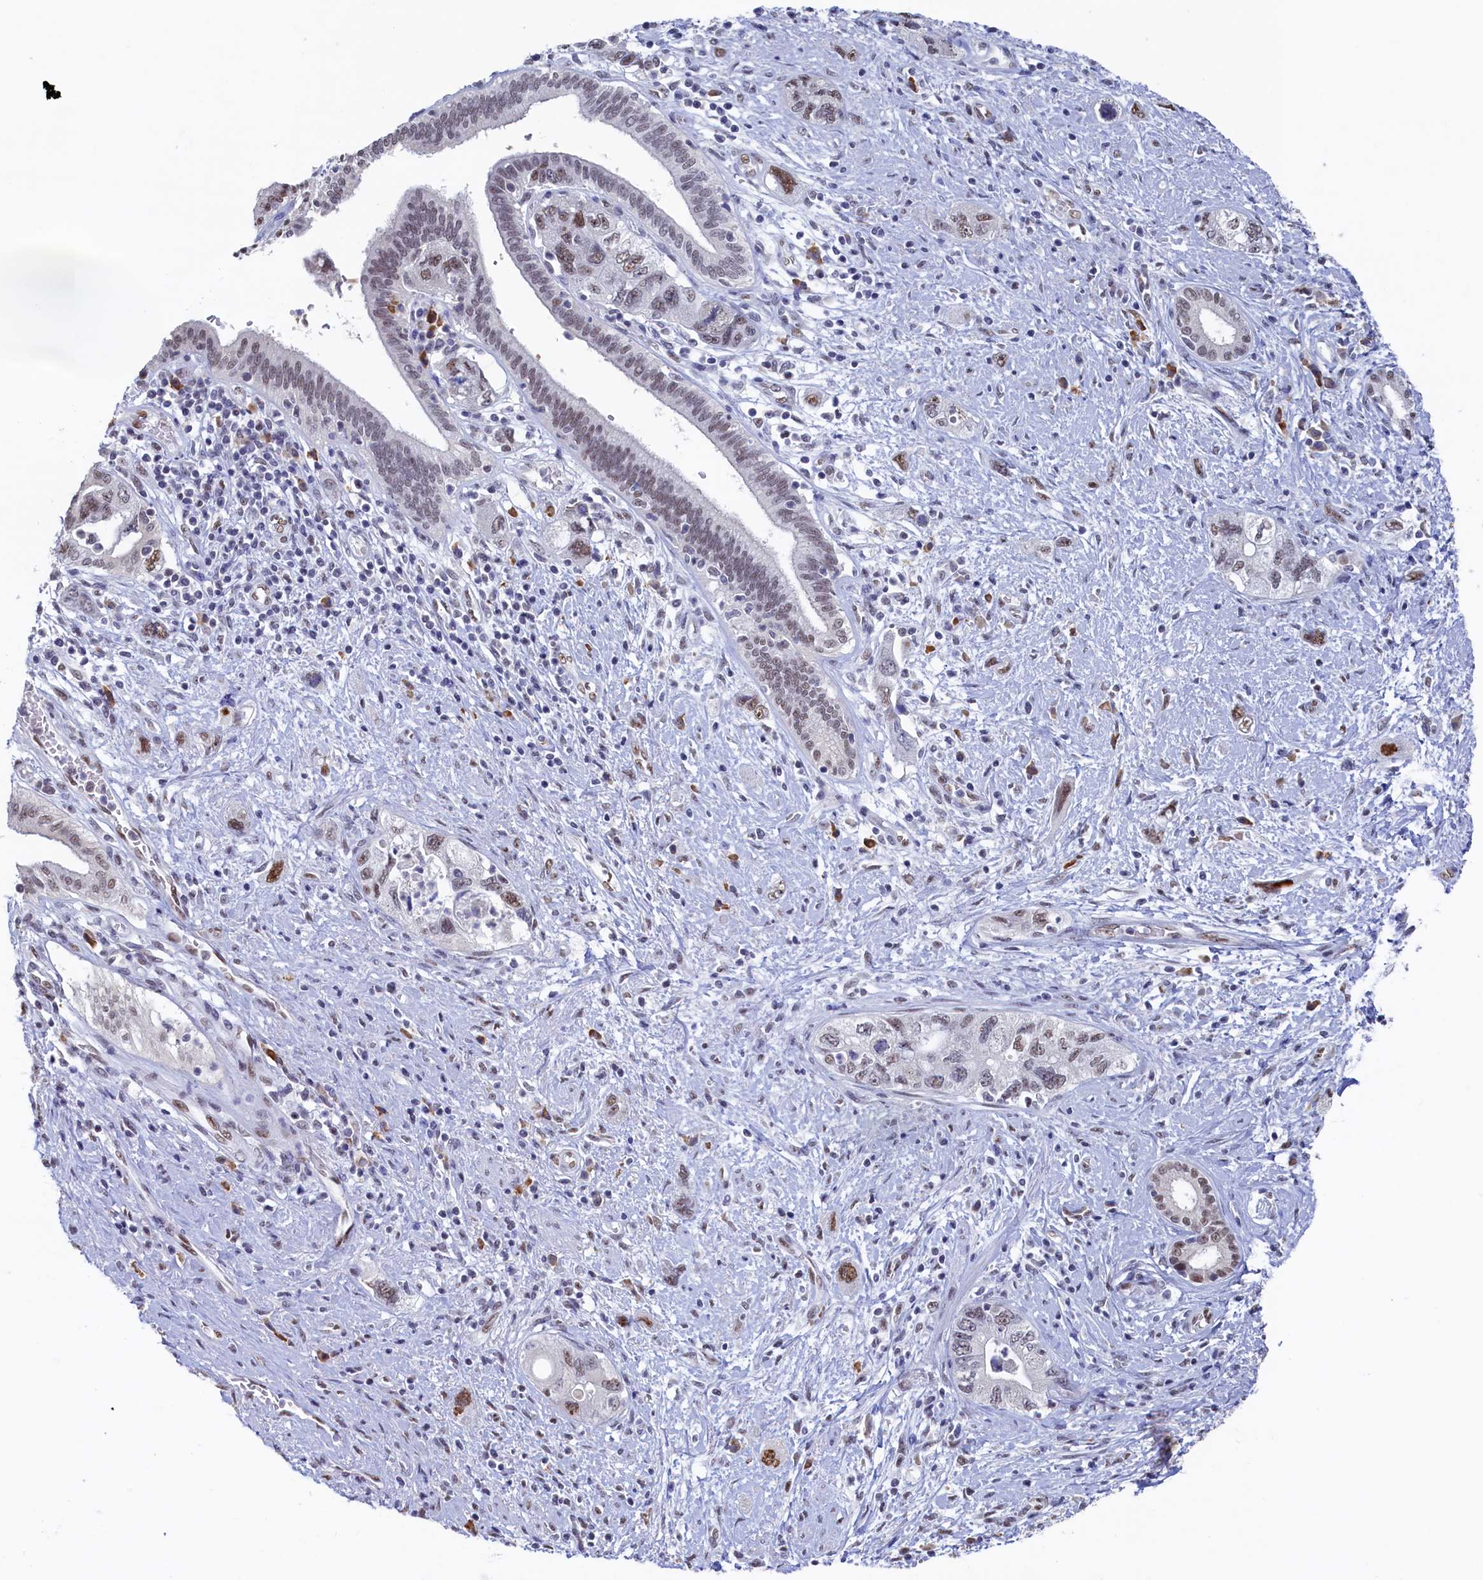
{"staining": {"intensity": "moderate", "quantity": "25%-75%", "location": "nuclear"}, "tissue": "pancreatic cancer", "cell_type": "Tumor cells", "image_type": "cancer", "snomed": [{"axis": "morphology", "description": "Adenocarcinoma, NOS"}, {"axis": "topography", "description": "Pancreas"}], "caption": "This image shows adenocarcinoma (pancreatic) stained with immunohistochemistry to label a protein in brown. The nuclear of tumor cells show moderate positivity for the protein. Nuclei are counter-stained blue.", "gene": "MOSPD3", "patient": {"sex": "female", "age": 73}}